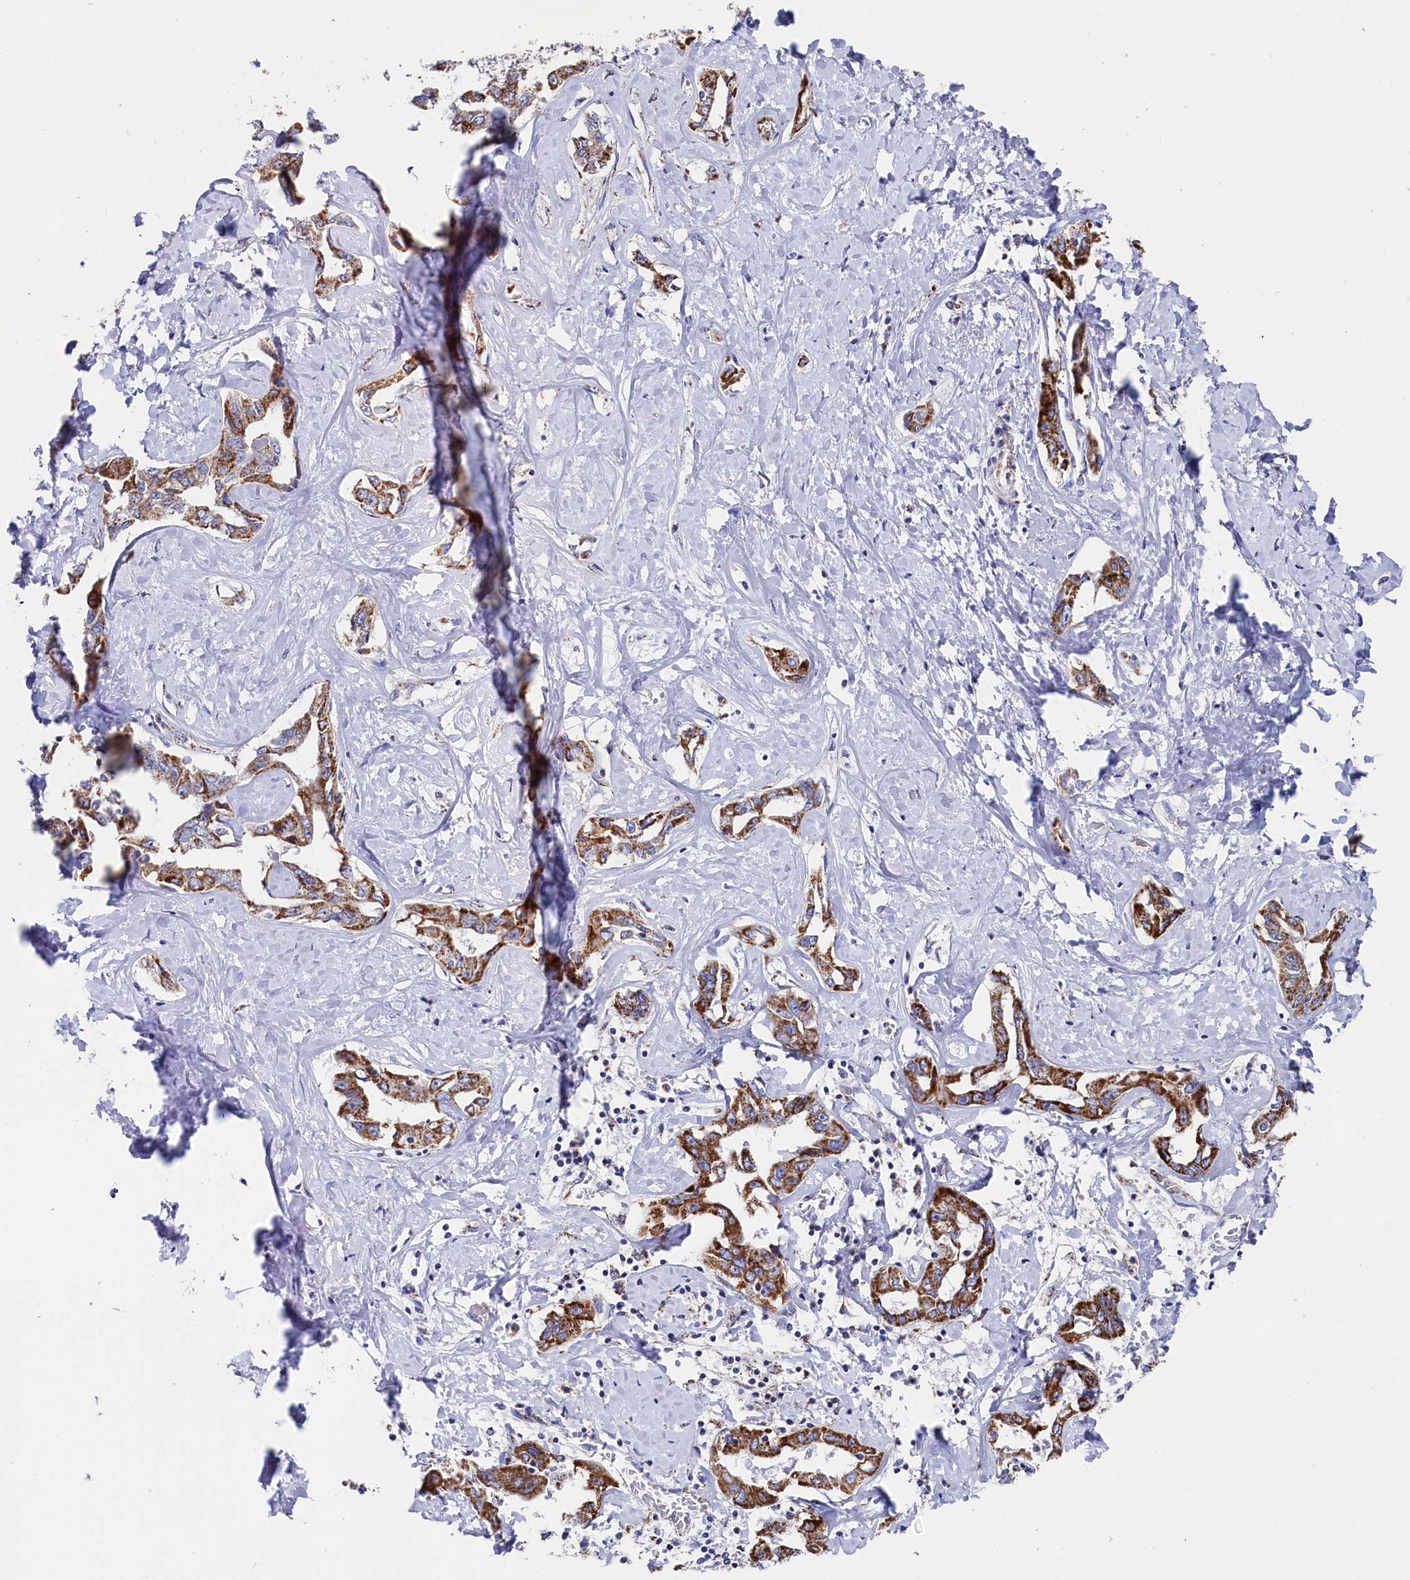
{"staining": {"intensity": "strong", "quantity": ">75%", "location": "cytoplasmic/membranous"}, "tissue": "liver cancer", "cell_type": "Tumor cells", "image_type": "cancer", "snomed": [{"axis": "morphology", "description": "Cholangiocarcinoma"}, {"axis": "topography", "description": "Liver"}], "caption": "Immunohistochemical staining of liver cancer (cholangiocarcinoma) reveals high levels of strong cytoplasmic/membranous protein staining in approximately >75% of tumor cells. (DAB IHC with brightfield microscopy, high magnification).", "gene": "MMAB", "patient": {"sex": "male", "age": 59}}